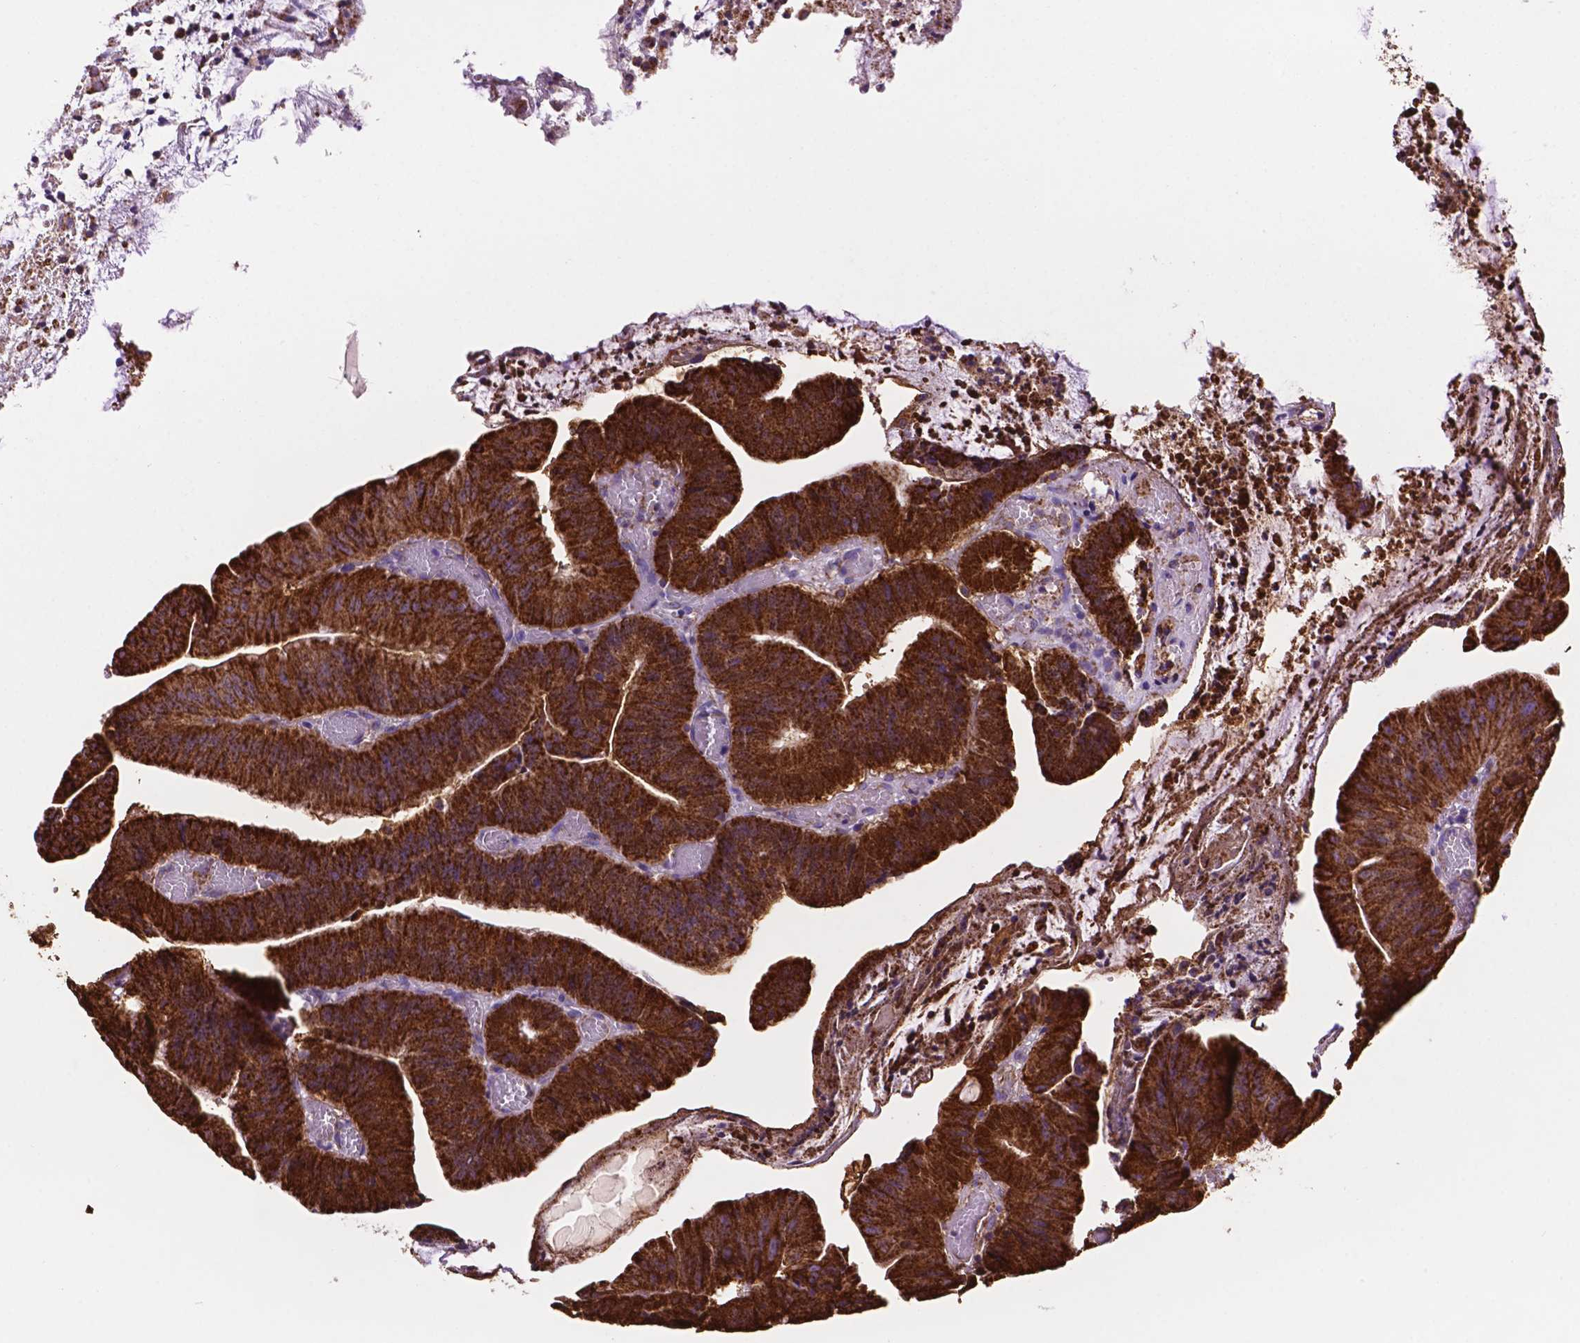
{"staining": {"intensity": "strong", "quantity": ">75%", "location": "cytoplasmic/membranous"}, "tissue": "colorectal cancer", "cell_type": "Tumor cells", "image_type": "cancer", "snomed": [{"axis": "morphology", "description": "Adenocarcinoma, NOS"}, {"axis": "topography", "description": "Colon"}], "caption": "Adenocarcinoma (colorectal) tissue reveals strong cytoplasmic/membranous positivity in about >75% of tumor cells, visualized by immunohistochemistry.", "gene": "HSPD1", "patient": {"sex": "female", "age": 78}}